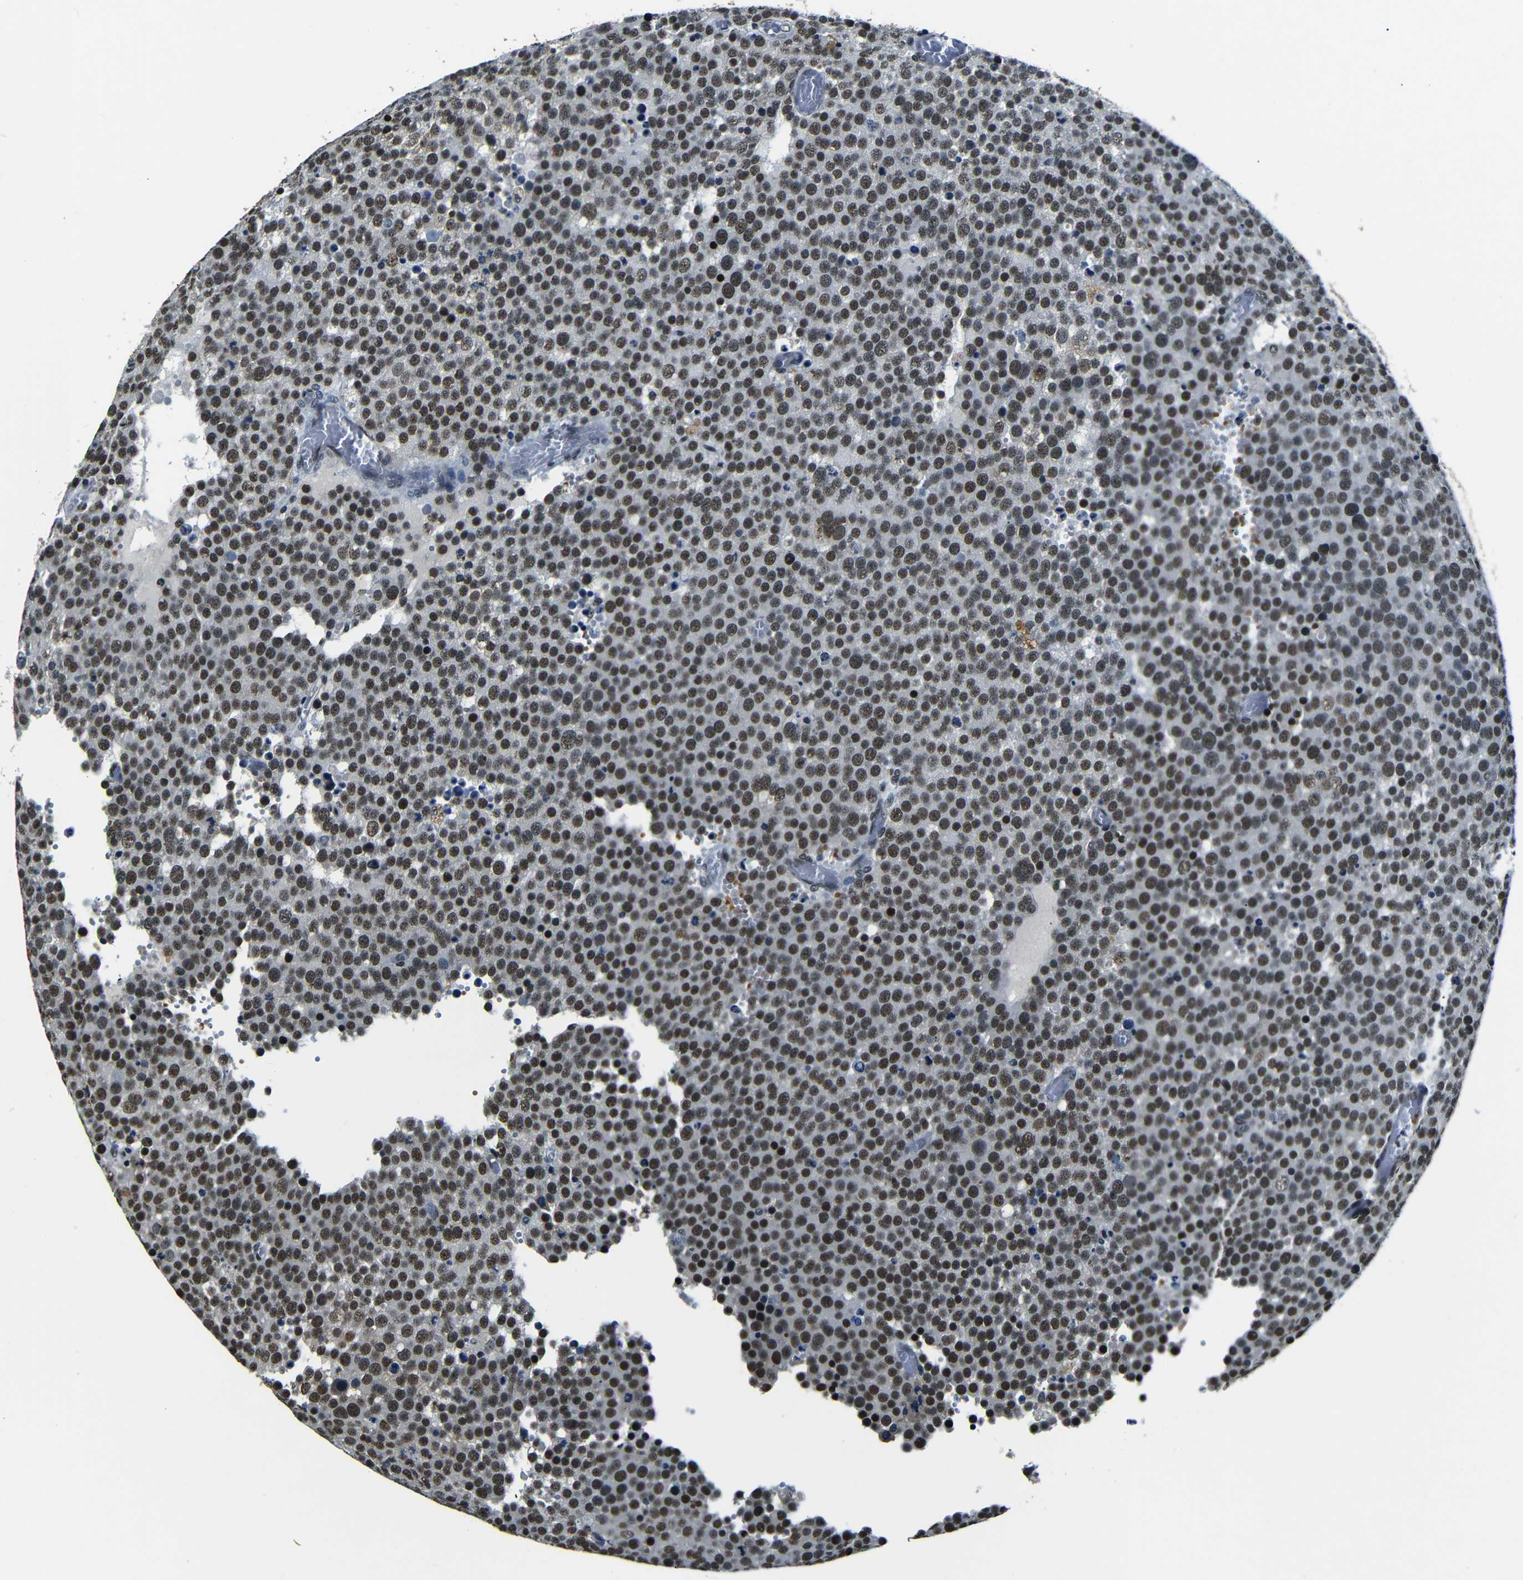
{"staining": {"intensity": "strong", "quantity": ">75%", "location": "nuclear"}, "tissue": "testis cancer", "cell_type": "Tumor cells", "image_type": "cancer", "snomed": [{"axis": "morphology", "description": "Normal tissue, NOS"}, {"axis": "morphology", "description": "Seminoma, NOS"}, {"axis": "topography", "description": "Testis"}], "caption": "Immunohistochemistry (IHC) of human testis cancer (seminoma) exhibits high levels of strong nuclear expression in approximately >75% of tumor cells.", "gene": "FOXD4", "patient": {"sex": "male", "age": 71}}